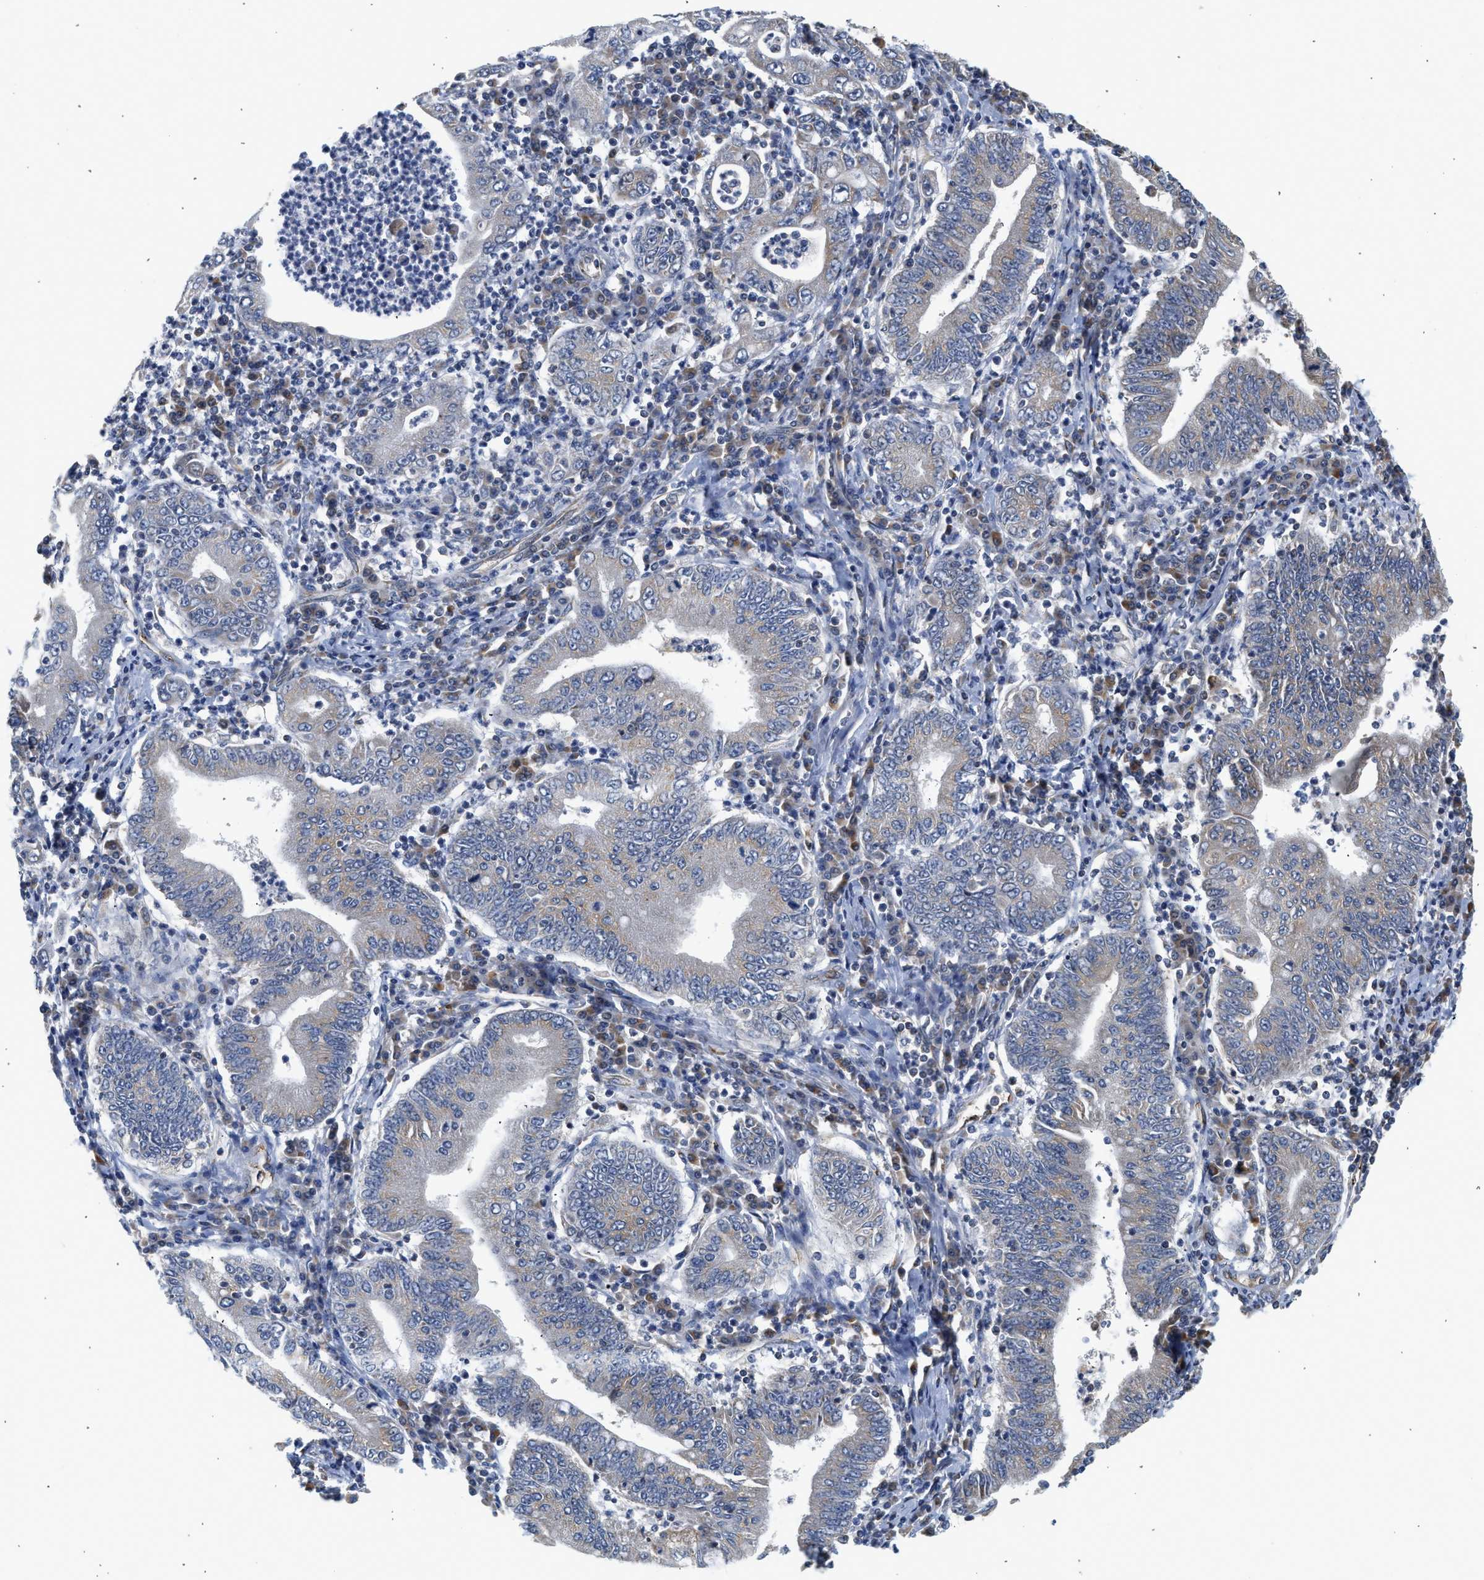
{"staining": {"intensity": "negative", "quantity": "none", "location": "none"}, "tissue": "stomach cancer", "cell_type": "Tumor cells", "image_type": "cancer", "snomed": [{"axis": "morphology", "description": "Normal tissue, NOS"}, {"axis": "morphology", "description": "Adenocarcinoma, NOS"}, {"axis": "topography", "description": "Esophagus"}, {"axis": "topography", "description": "Stomach, upper"}, {"axis": "topography", "description": "Peripheral nerve tissue"}], "caption": "Human adenocarcinoma (stomach) stained for a protein using IHC displays no staining in tumor cells.", "gene": "PIM1", "patient": {"sex": "male", "age": 62}}